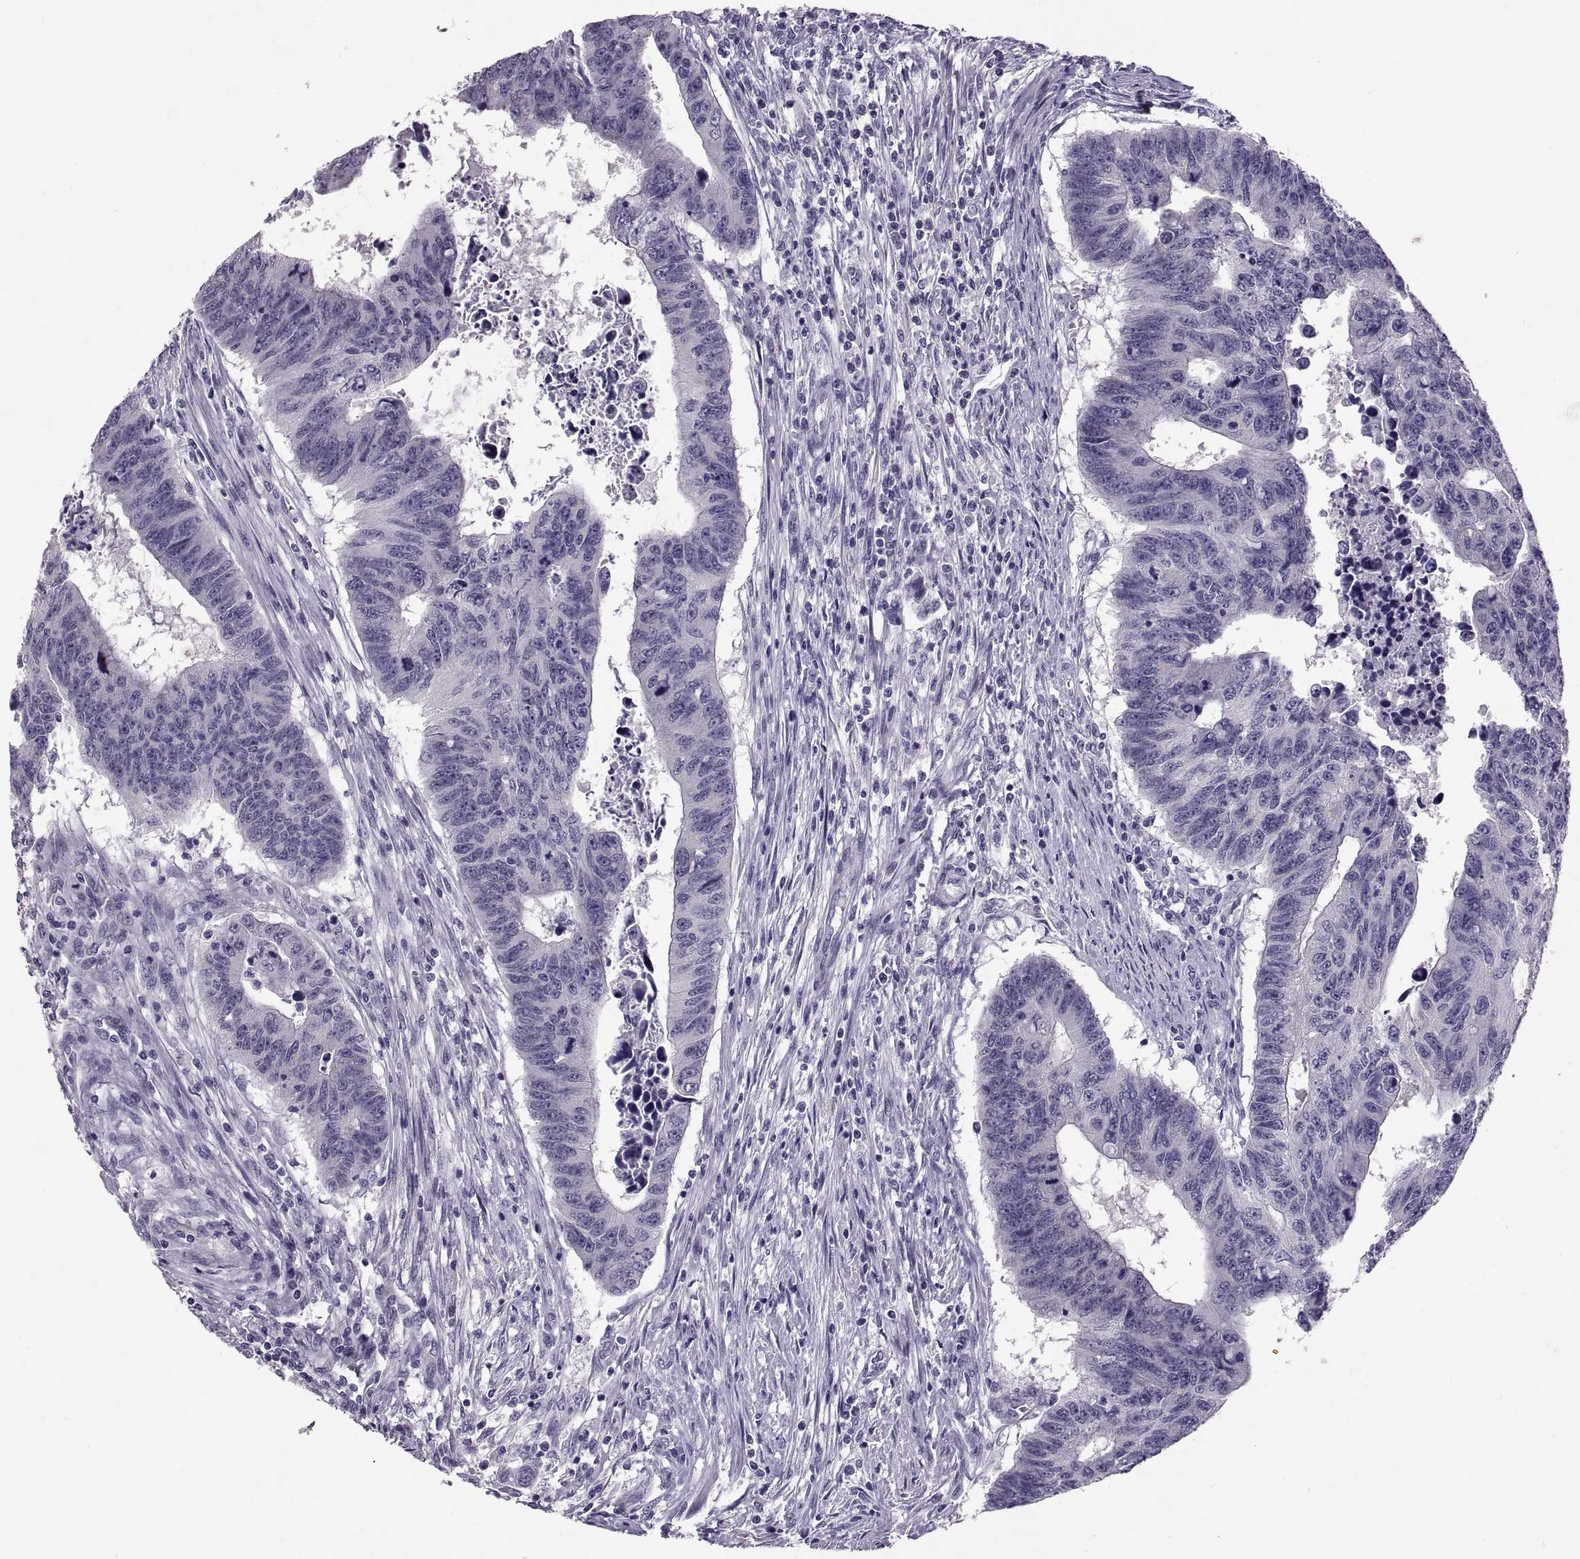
{"staining": {"intensity": "negative", "quantity": "none", "location": "none"}, "tissue": "colorectal cancer", "cell_type": "Tumor cells", "image_type": "cancer", "snomed": [{"axis": "morphology", "description": "Adenocarcinoma, NOS"}, {"axis": "topography", "description": "Rectum"}], "caption": "Immunohistochemistry image of neoplastic tissue: adenocarcinoma (colorectal) stained with DAB reveals no significant protein positivity in tumor cells. (Brightfield microscopy of DAB (3,3'-diaminobenzidine) IHC at high magnification).", "gene": "PTN", "patient": {"sex": "female", "age": 85}}